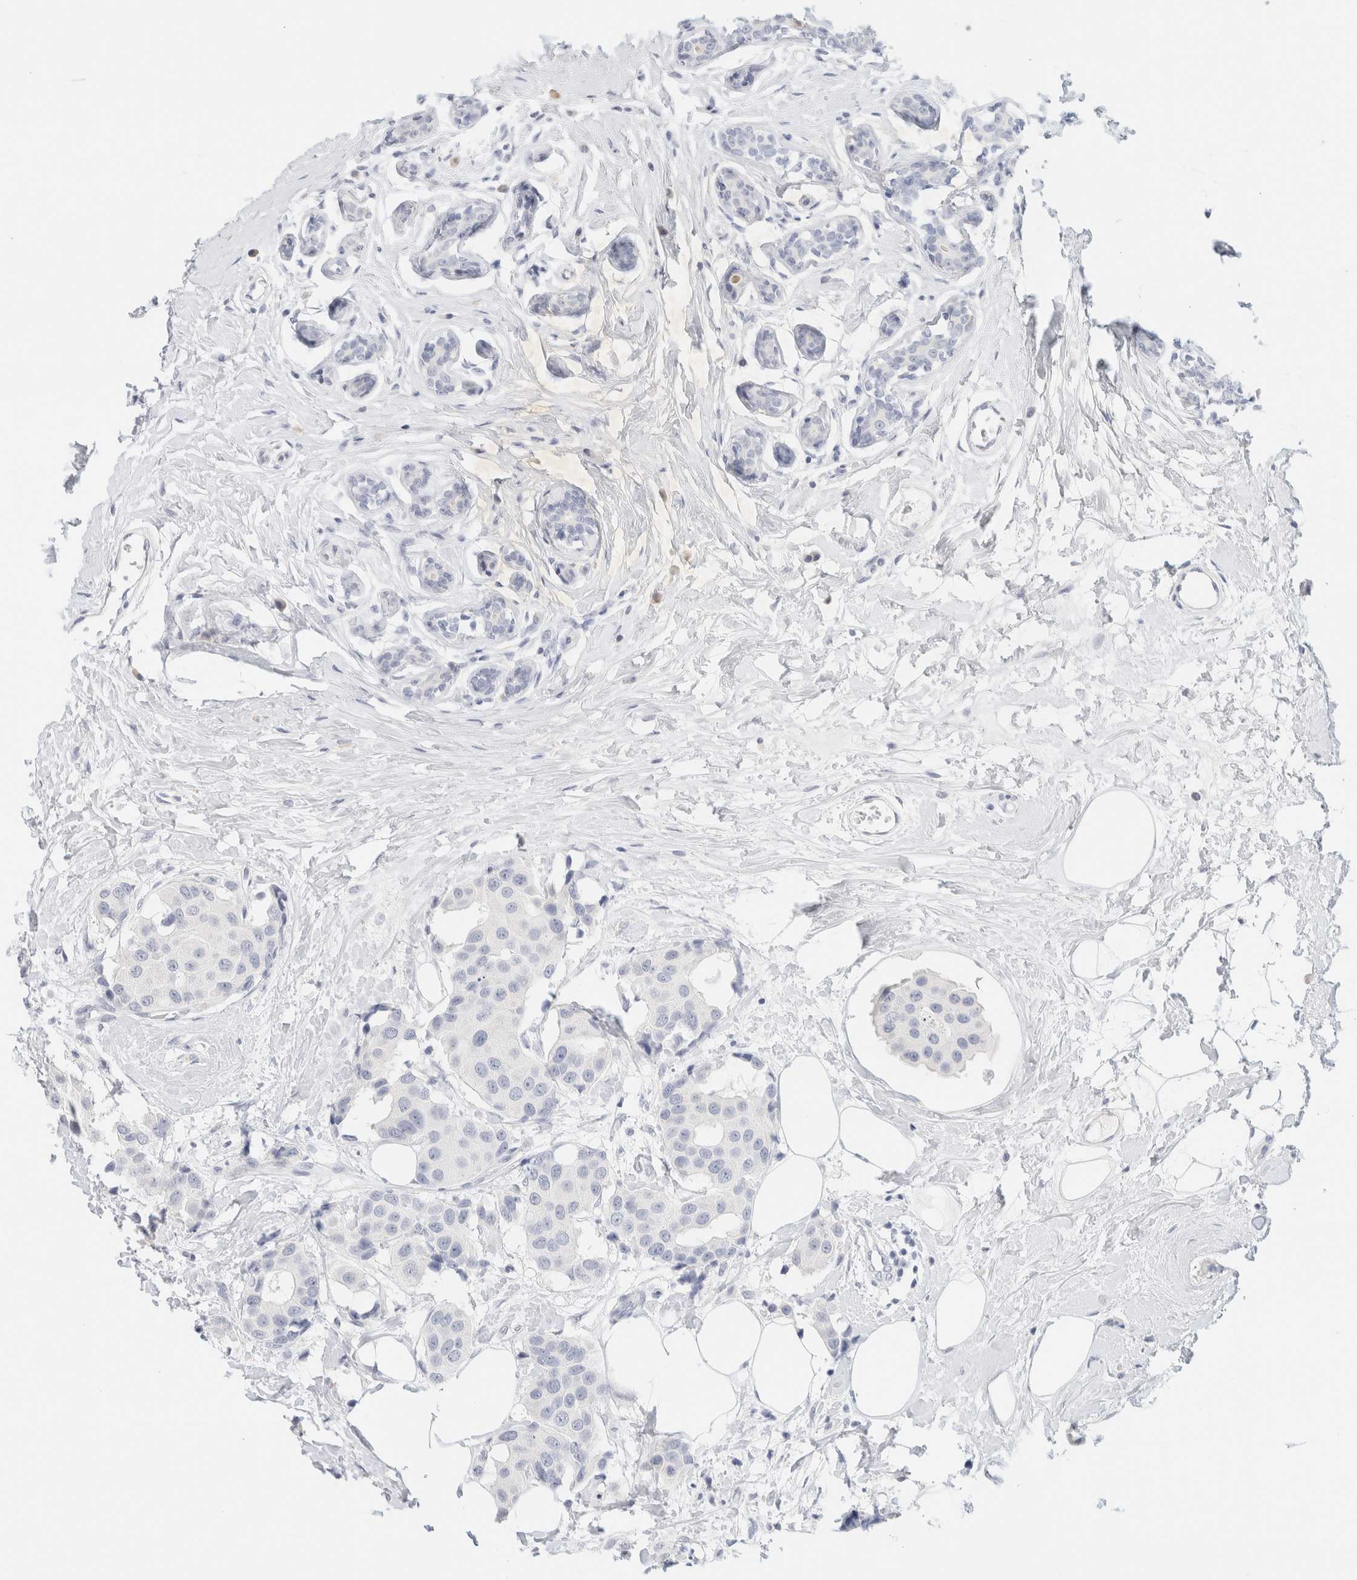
{"staining": {"intensity": "negative", "quantity": "none", "location": "none"}, "tissue": "breast cancer", "cell_type": "Tumor cells", "image_type": "cancer", "snomed": [{"axis": "morphology", "description": "Normal tissue, NOS"}, {"axis": "morphology", "description": "Duct carcinoma"}, {"axis": "topography", "description": "Breast"}], "caption": "The immunohistochemistry (IHC) photomicrograph has no significant positivity in tumor cells of breast infiltrating ductal carcinoma tissue.", "gene": "NEFM", "patient": {"sex": "female", "age": 39}}